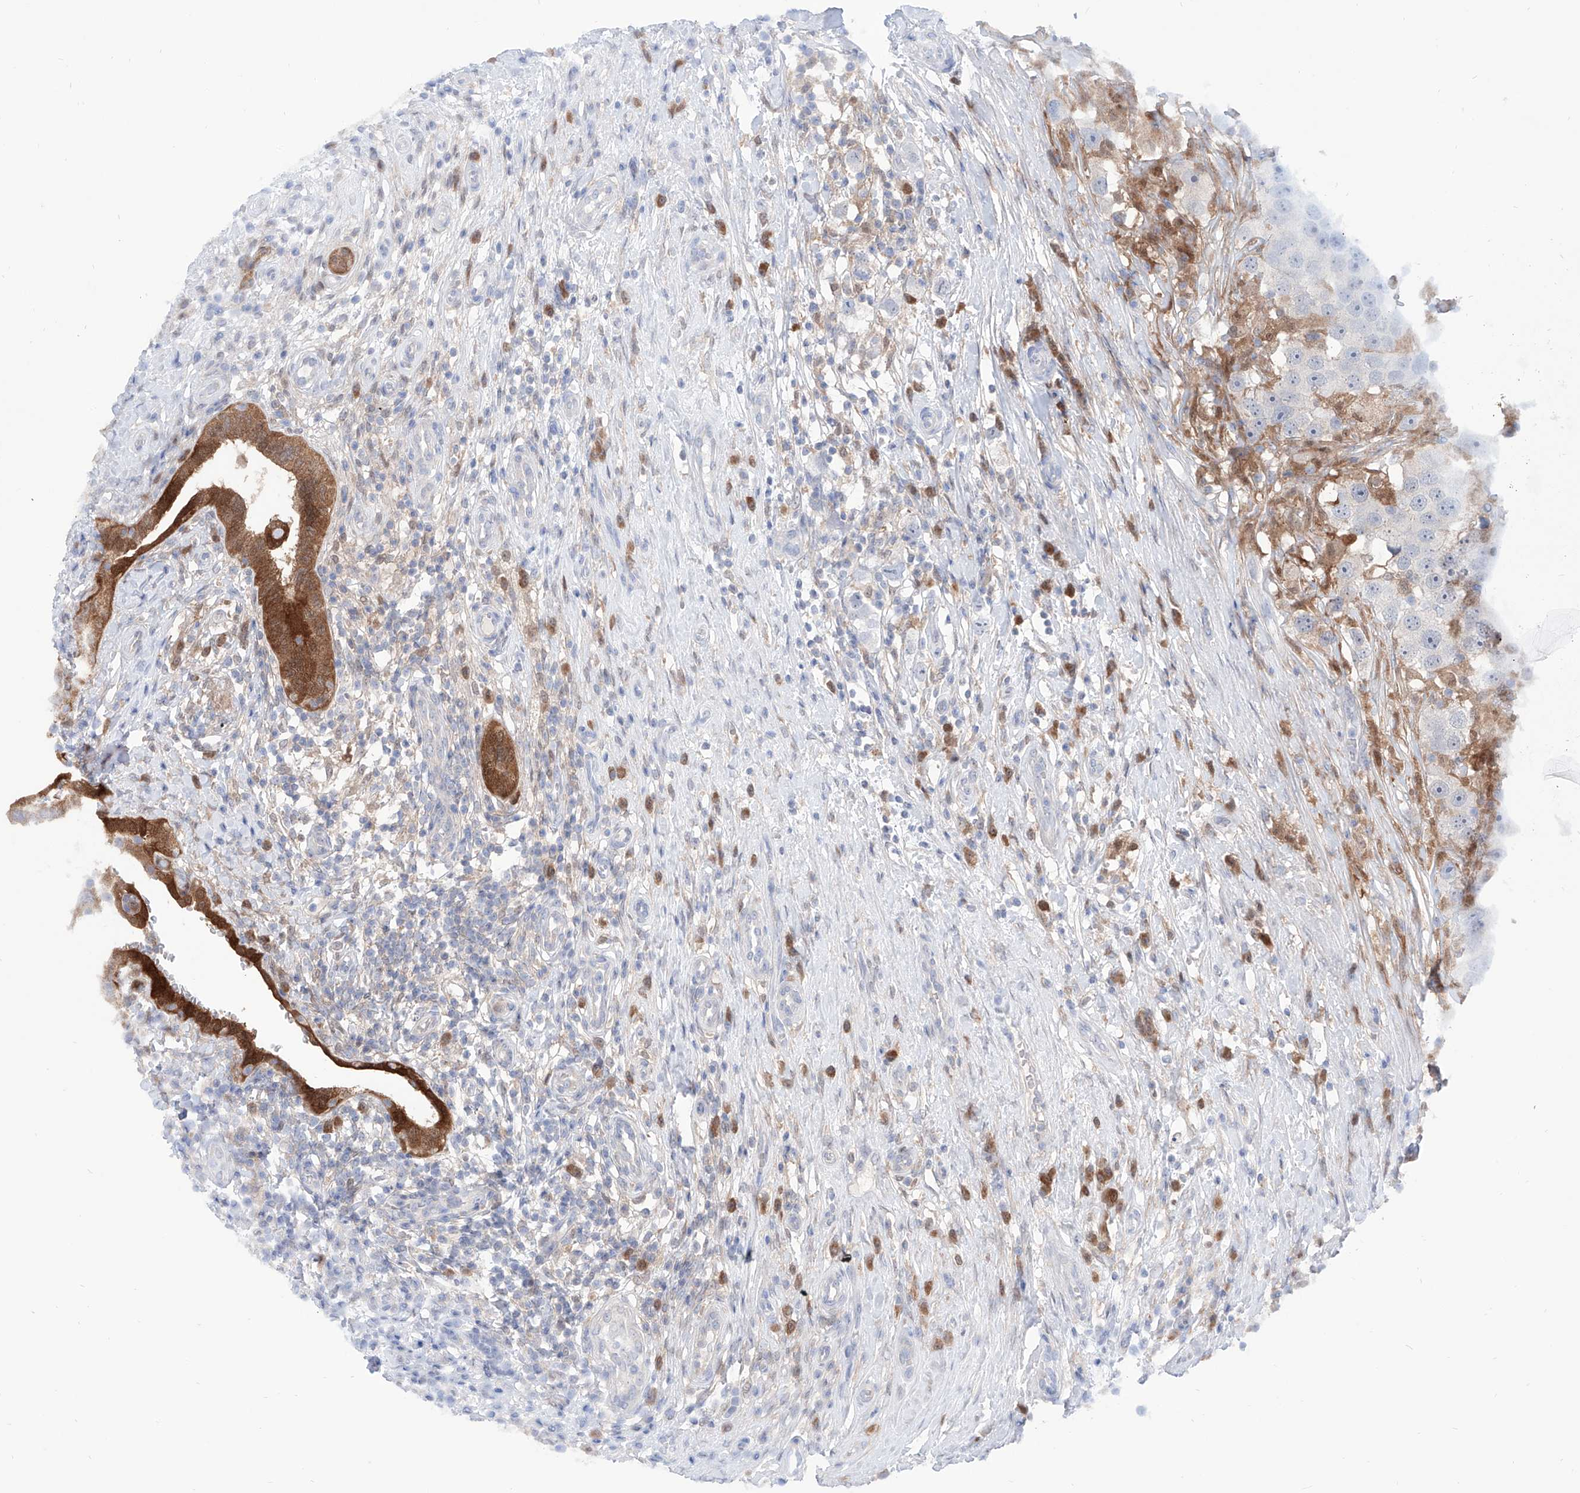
{"staining": {"intensity": "negative", "quantity": "none", "location": "none"}, "tissue": "testis cancer", "cell_type": "Tumor cells", "image_type": "cancer", "snomed": [{"axis": "morphology", "description": "Seminoma, NOS"}, {"axis": "topography", "description": "Testis"}], "caption": "The histopathology image reveals no significant expression in tumor cells of testis cancer.", "gene": "PDXK", "patient": {"sex": "male", "age": 49}}